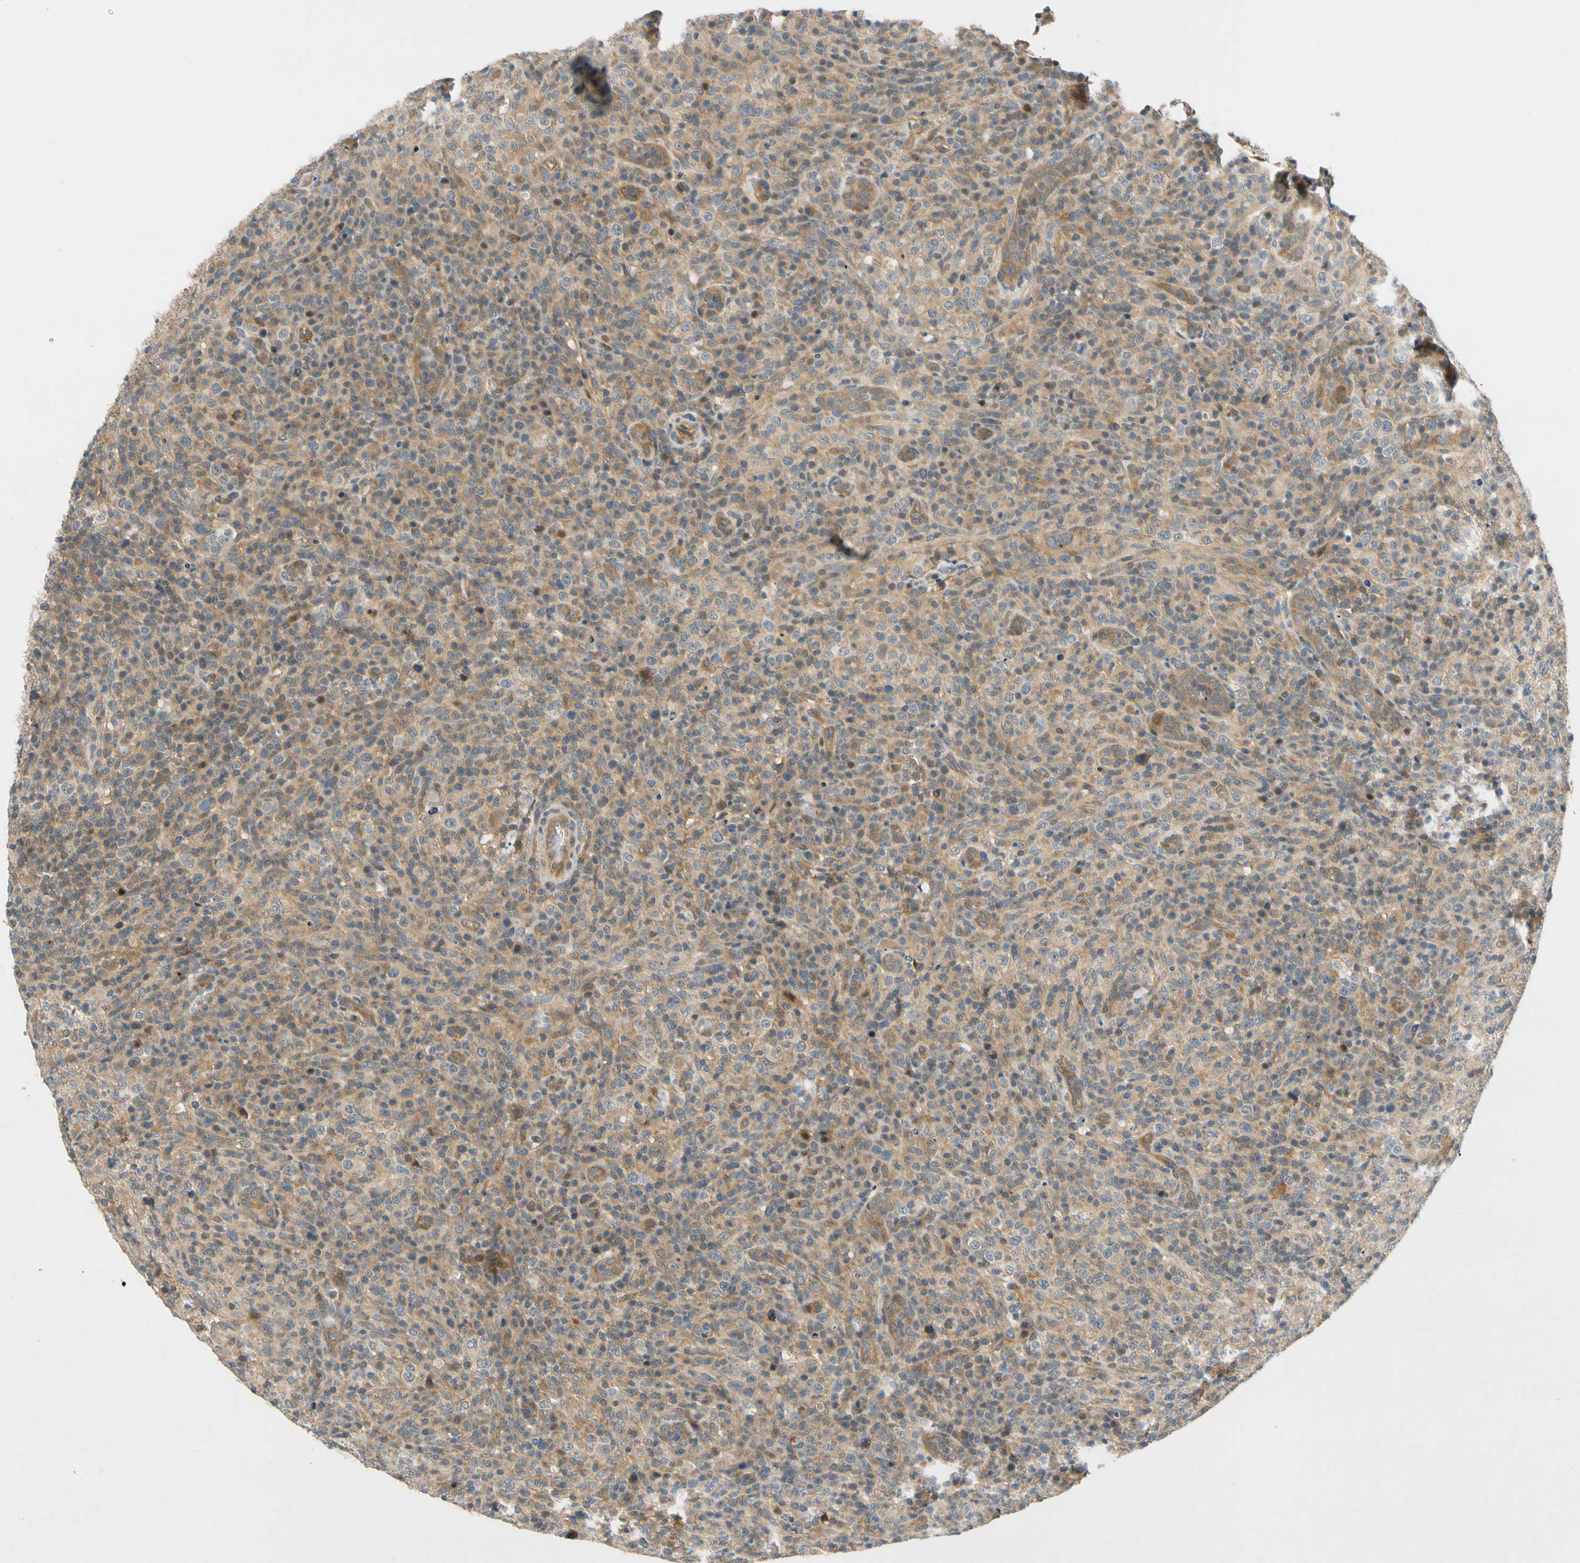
{"staining": {"intensity": "weak", "quantity": "25%-75%", "location": "cytoplasmic/membranous"}, "tissue": "lymphoma", "cell_type": "Tumor cells", "image_type": "cancer", "snomed": [{"axis": "morphology", "description": "Malignant lymphoma, non-Hodgkin's type, High grade"}, {"axis": "topography", "description": "Lymph node"}], "caption": "Human malignant lymphoma, non-Hodgkin's type (high-grade) stained with a protein marker shows weak staining in tumor cells.", "gene": "GATD1", "patient": {"sex": "female", "age": 76}}